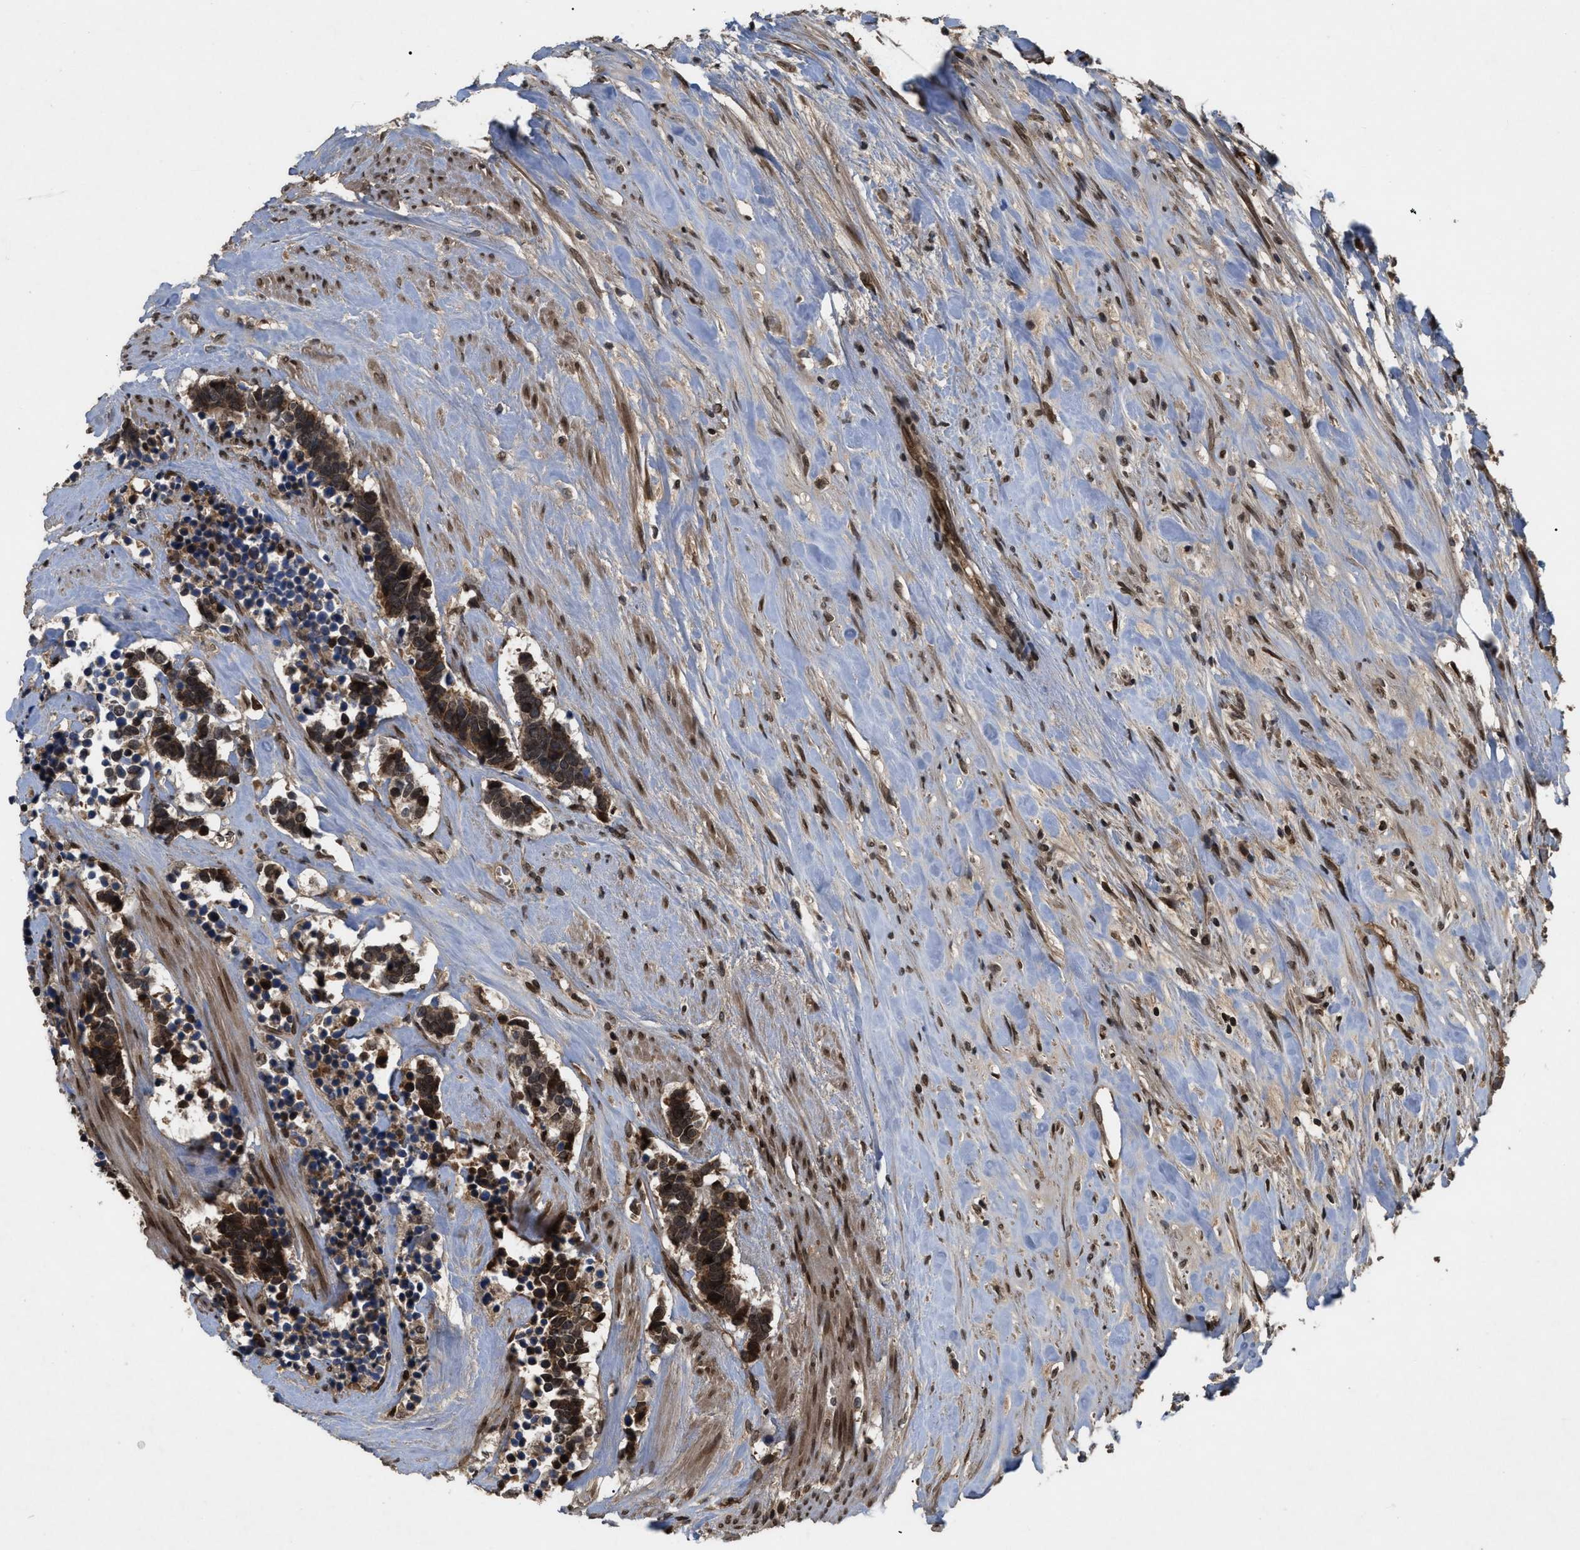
{"staining": {"intensity": "moderate", "quantity": ">75%", "location": "cytoplasmic/membranous,nuclear"}, "tissue": "carcinoid", "cell_type": "Tumor cells", "image_type": "cancer", "snomed": [{"axis": "morphology", "description": "Carcinoma, NOS"}, {"axis": "morphology", "description": "Carcinoid, malignant, NOS"}, {"axis": "topography", "description": "Urinary bladder"}], "caption": "Protein analysis of carcinoma tissue displays moderate cytoplasmic/membranous and nuclear staining in about >75% of tumor cells. Immunohistochemistry (ihc) stains the protein of interest in brown and the nuclei are stained blue.", "gene": "CRY1", "patient": {"sex": "male", "age": 57}}